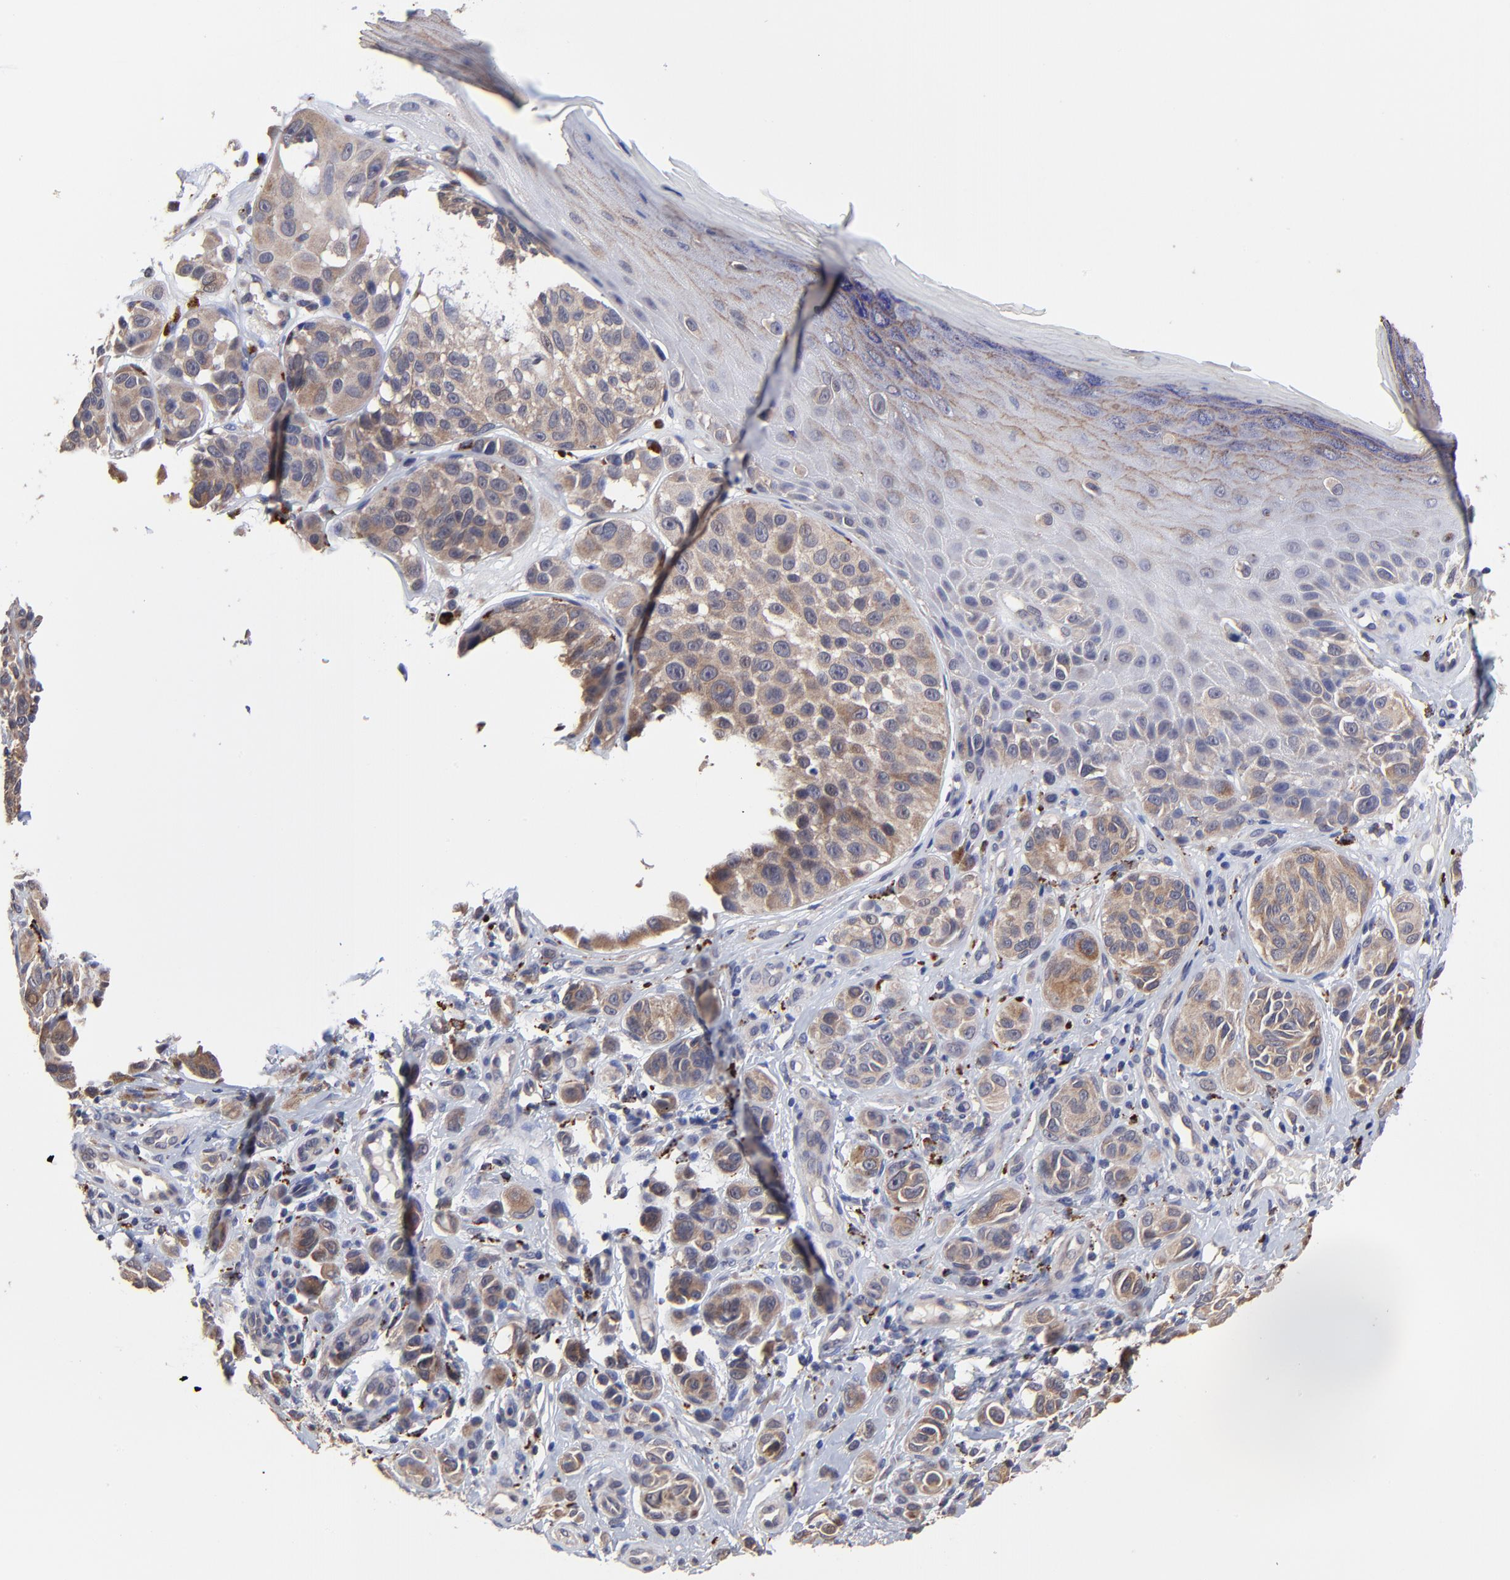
{"staining": {"intensity": "weak", "quantity": ">75%", "location": "cytoplasmic/membranous"}, "tissue": "melanoma", "cell_type": "Tumor cells", "image_type": "cancer", "snomed": [{"axis": "morphology", "description": "Malignant melanoma, NOS"}, {"axis": "topography", "description": "Skin"}], "caption": "Melanoma was stained to show a protein in brown. There is low levels of weak cytoplasmic/membranous expression in approximately >75% of tumor cells.", "gene": "PDE4B", "patient": {"sex": "male", "age": 57}}